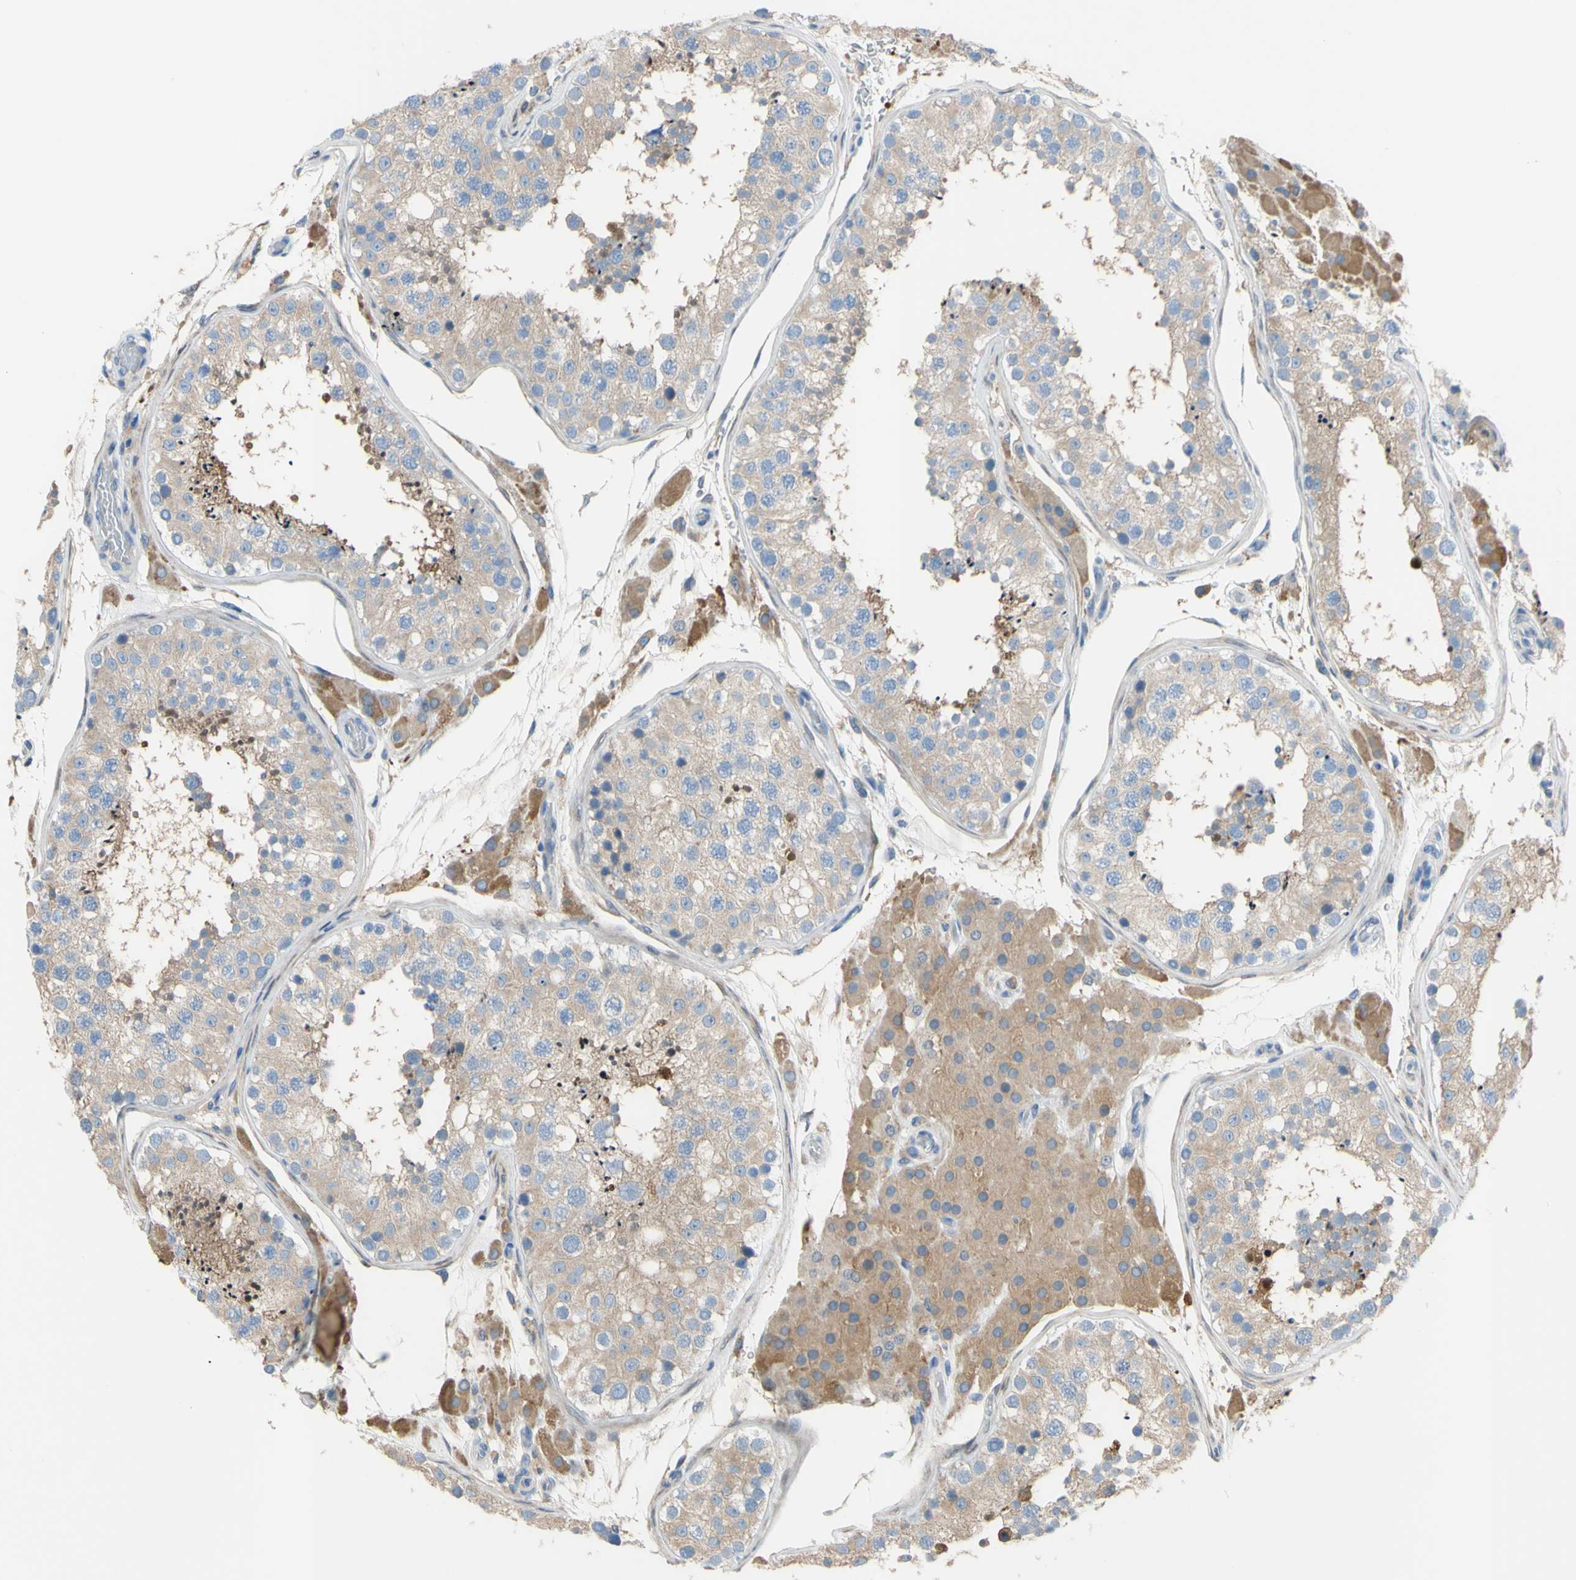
{"staining": {"intensity": "weak", "quantity": ">75%", "location": "cytoplasmic/membranous"}, "tissue": "testis", "cell_type": "Cells in seminiferous ducts", "image_type": "normal", "snomed": [{"axis": "morphology", "description": "Normal tissue, NOS"}, {"axis": "topography", "description": "Testis"}, {"axis": "topography", "description": "Epididymis"}], "caption": "Brown immunohistochemical staining in benign human testis shows weak cytoplasmic/membranous staining in about >75% of cells in seminiferous ducts. The protein is shown in brown color, while the nuclei are stained blue.", "gene": "TMEM59L", "patient": {"sex": "male", "age": 26}}